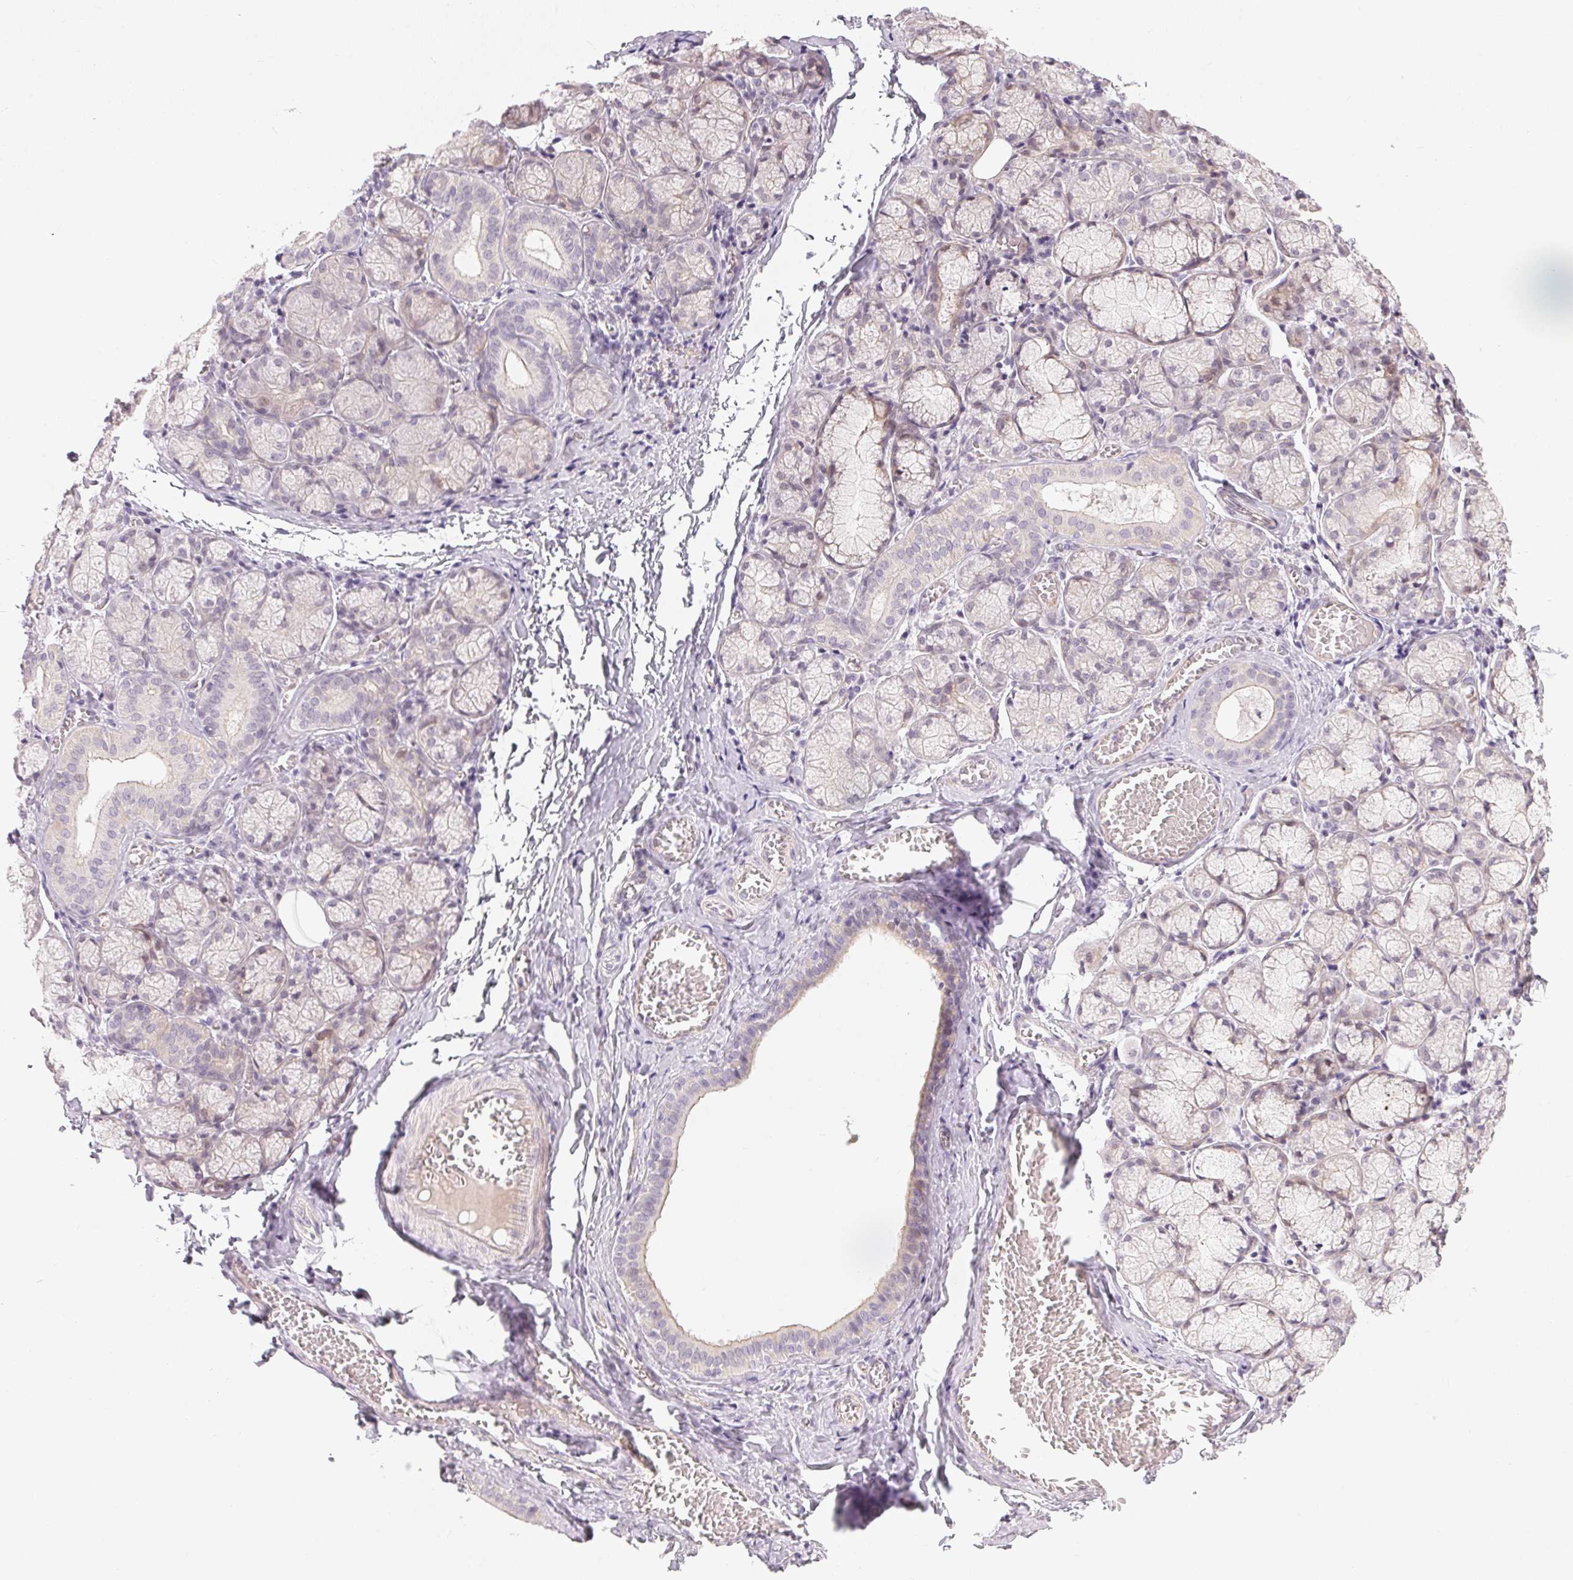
{"staining": {"intensity": "weak", "quantity": "<25%", "location": "cytoplasmic/membranous"}, "tissue": "salivary gland", "cell_type": "Glandular cells", "image_type": "normal", "snomed": [{"axis": "morphology", "description": "Normal tissue, NOS"}, {"axis": "topography", "description": "Salivary gland"}], "caption": "Immunohistochemistry (IHC) histopathology image of normal salivary gland stained for a protein (brown), which shows no positivity in glandular cells.", "gene": "GDAP1L1", "patient": {"sex": "female", "age": 24}}